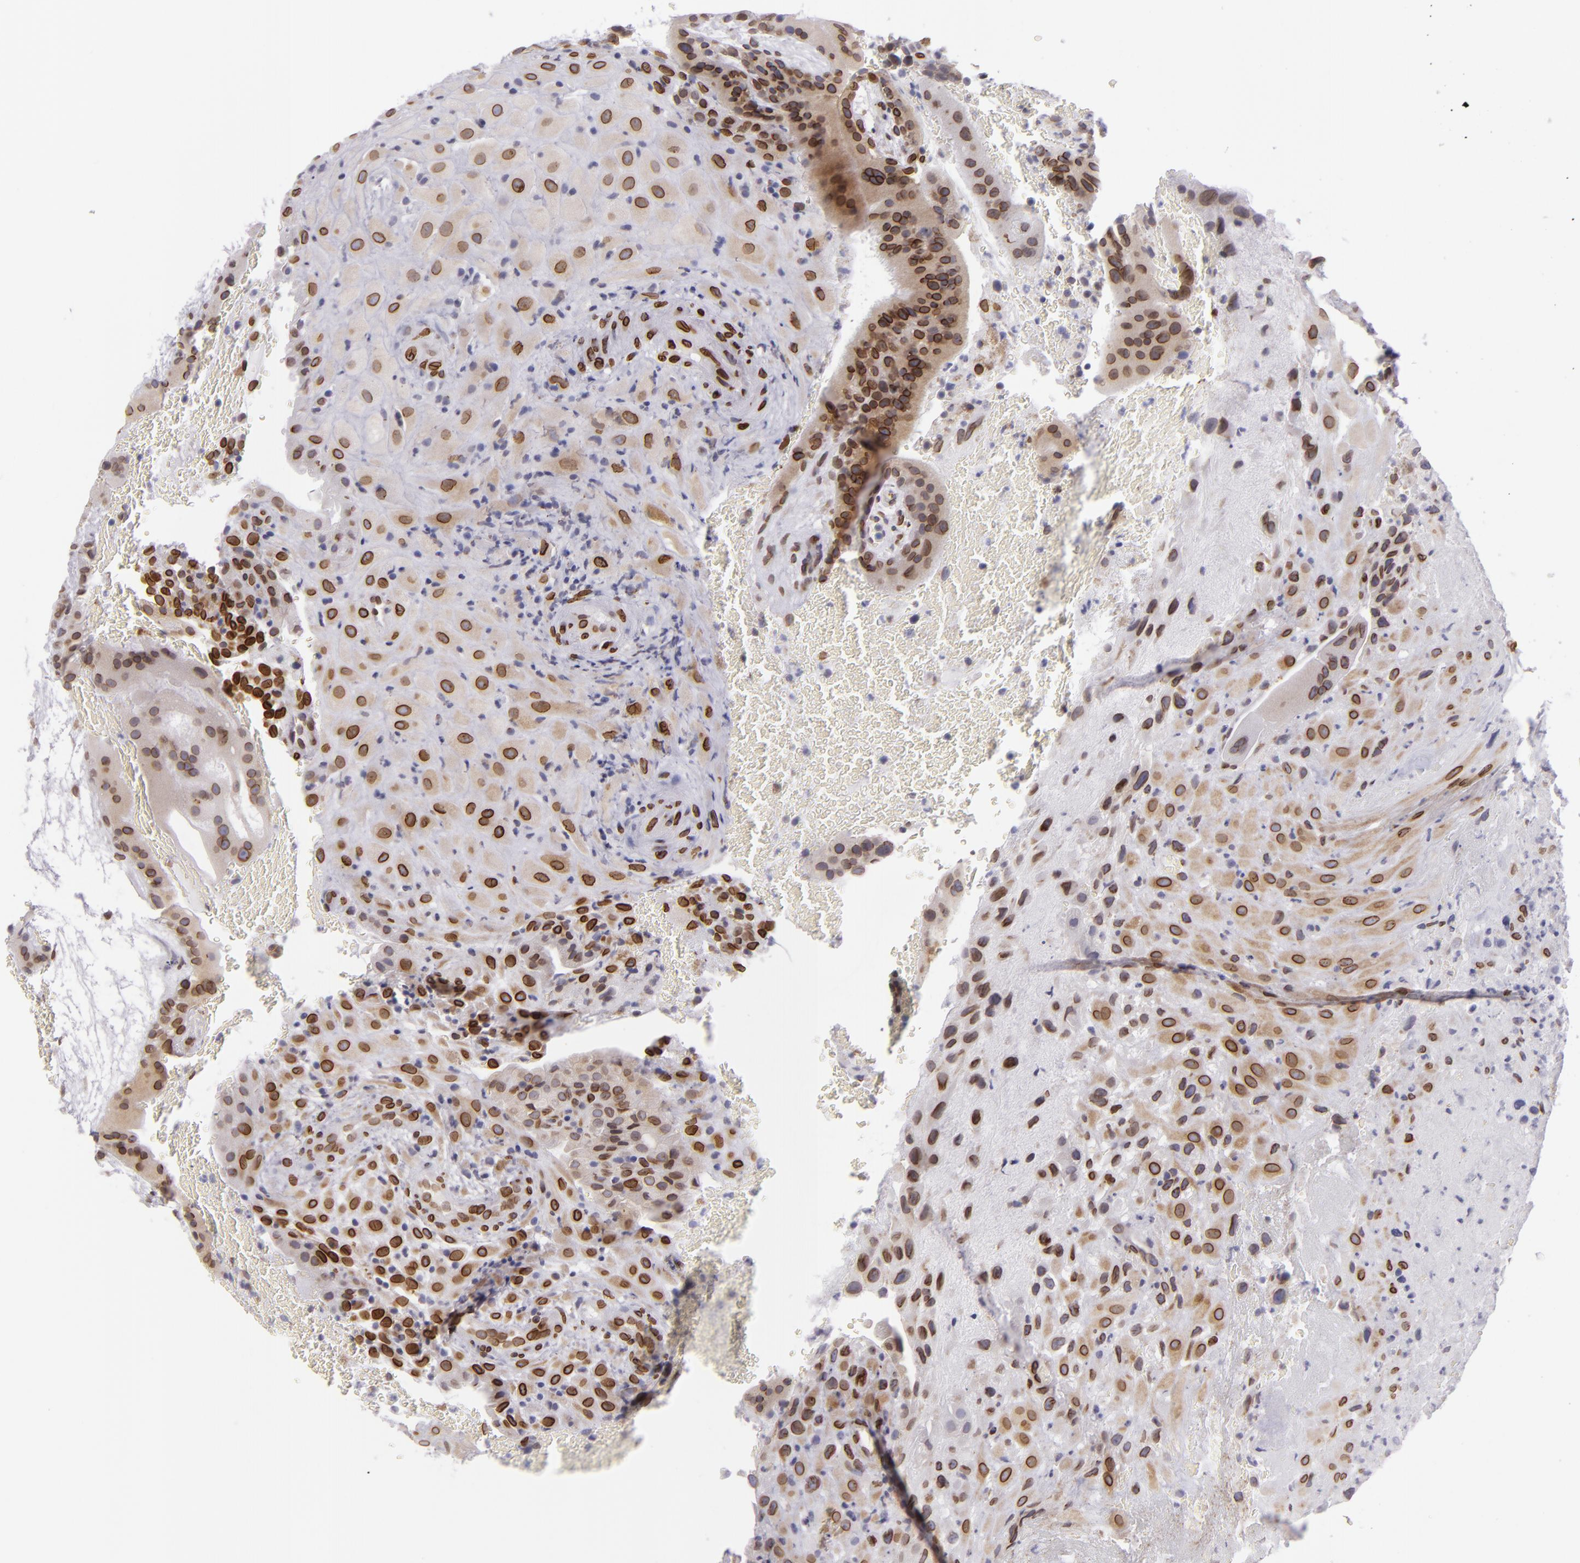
{"staining": {"intensity": "strong", "quantity": ">75%", "location": "nuclear"}, "tissue": "placenta", "cell_type": "Decidual cells", "image_type": "normal", "snomed": [{"axis": "morphology", "description": "Normal tissue, NOS"}, {"axis": "topography", "description": "Placenta"}], "caption": "The histopathology image displays staining of normal placenta, revealing strong nuclear protein expression (brown color) within decidual cells.", "gene": "EMD", "patient": {"sex": "female", "age": 19}}